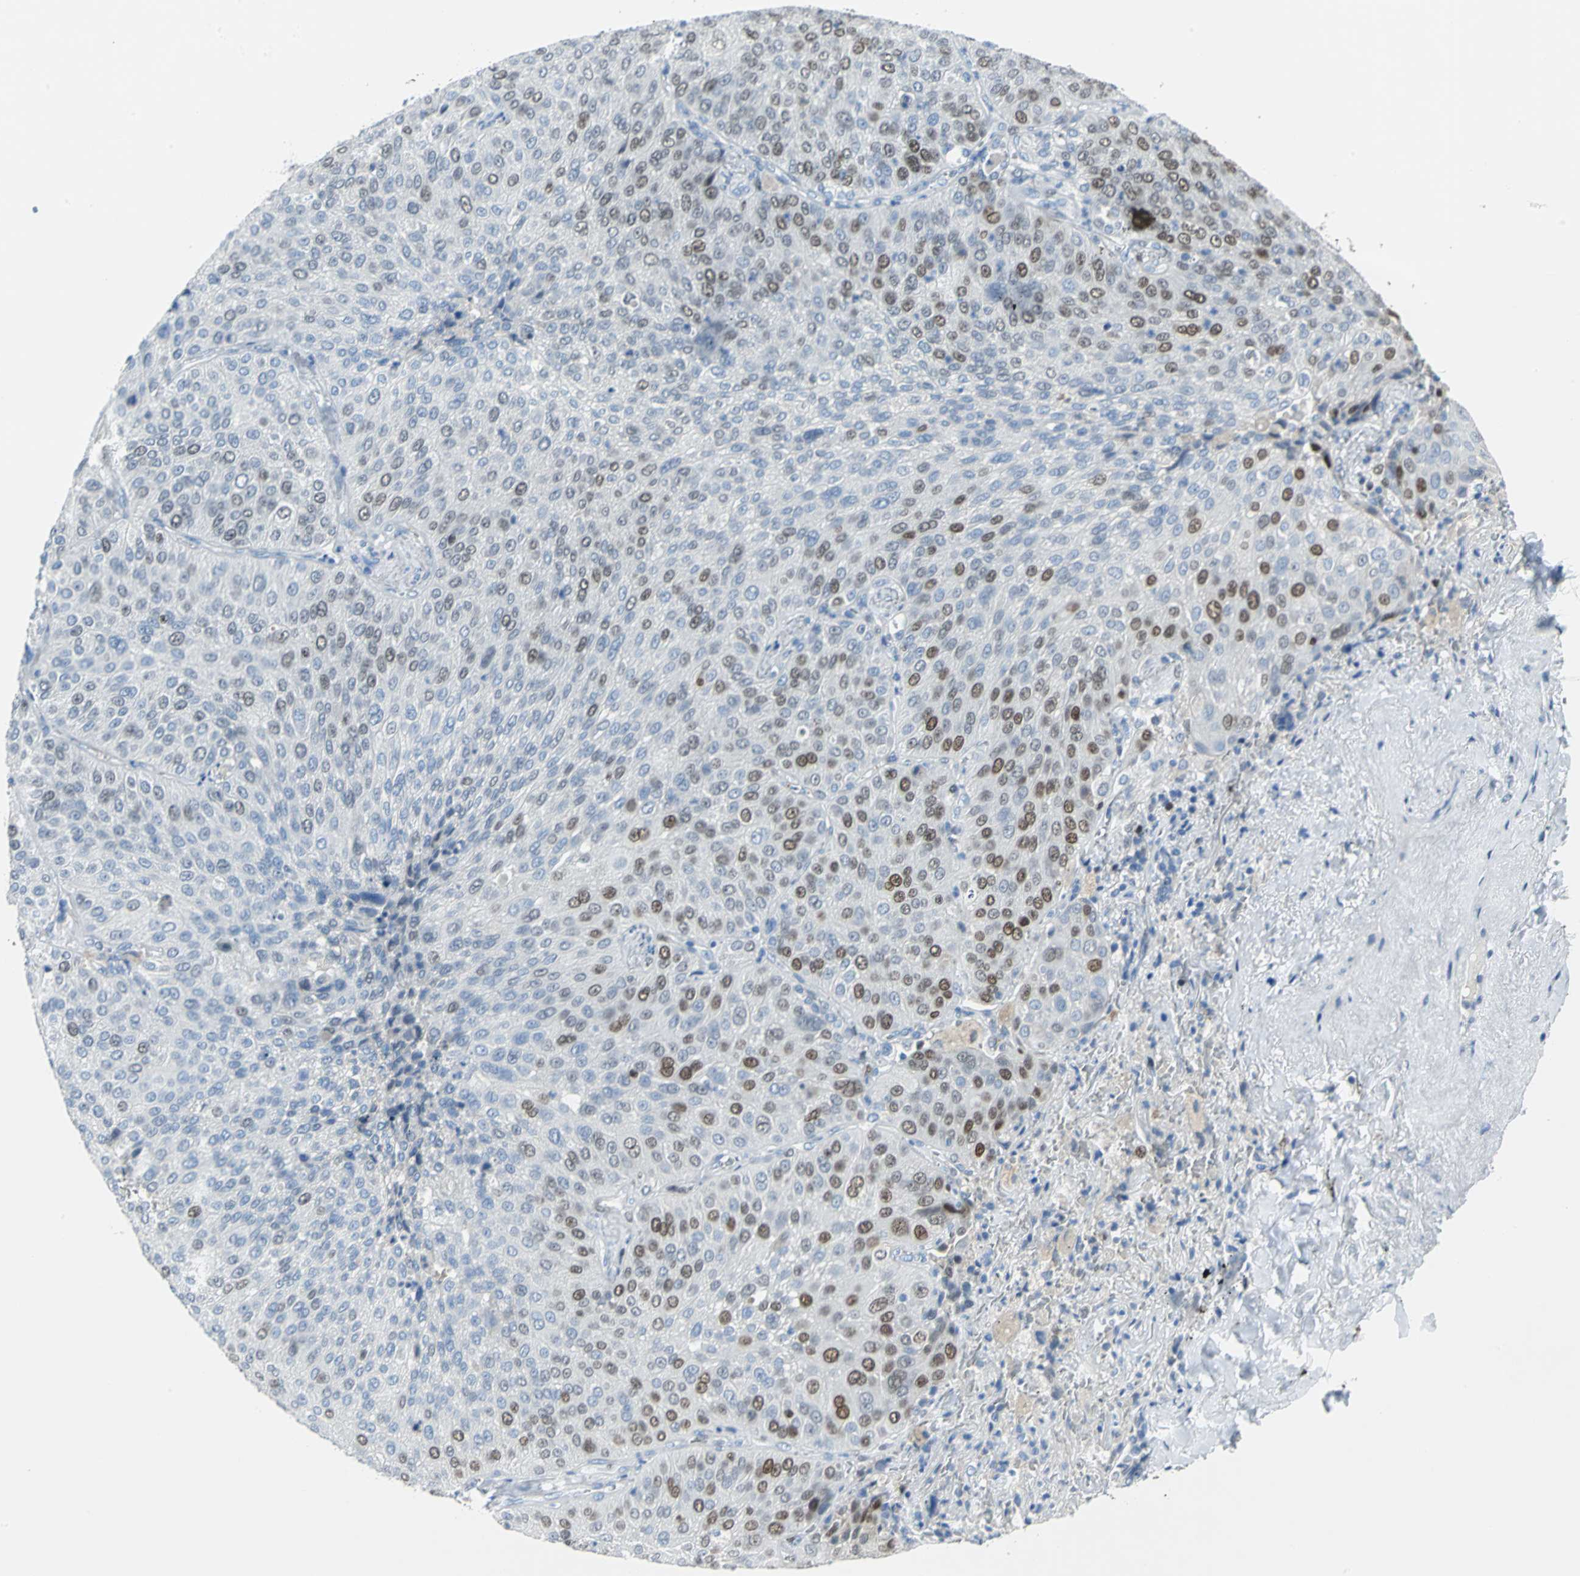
{"staining": {"intensity": "moderate", "quantity": "<25%", "location": "nuclear"}, "tissue": "lung cancer", "cell_type": "Tumor cells", "image_type": "cancer", "snomed": [{"axis": "morphology", "description": "Squamous cell carcinoma, NOS"}, {"axis": "topography", "description": "Lung"}], "caption": "An image of human lung squamous cell carcinoma stained for a protein shows moderate nuclear brown staining in tumor cells.", "gene": "MCM4", "patient": {"sex": "male", "age": 54}}